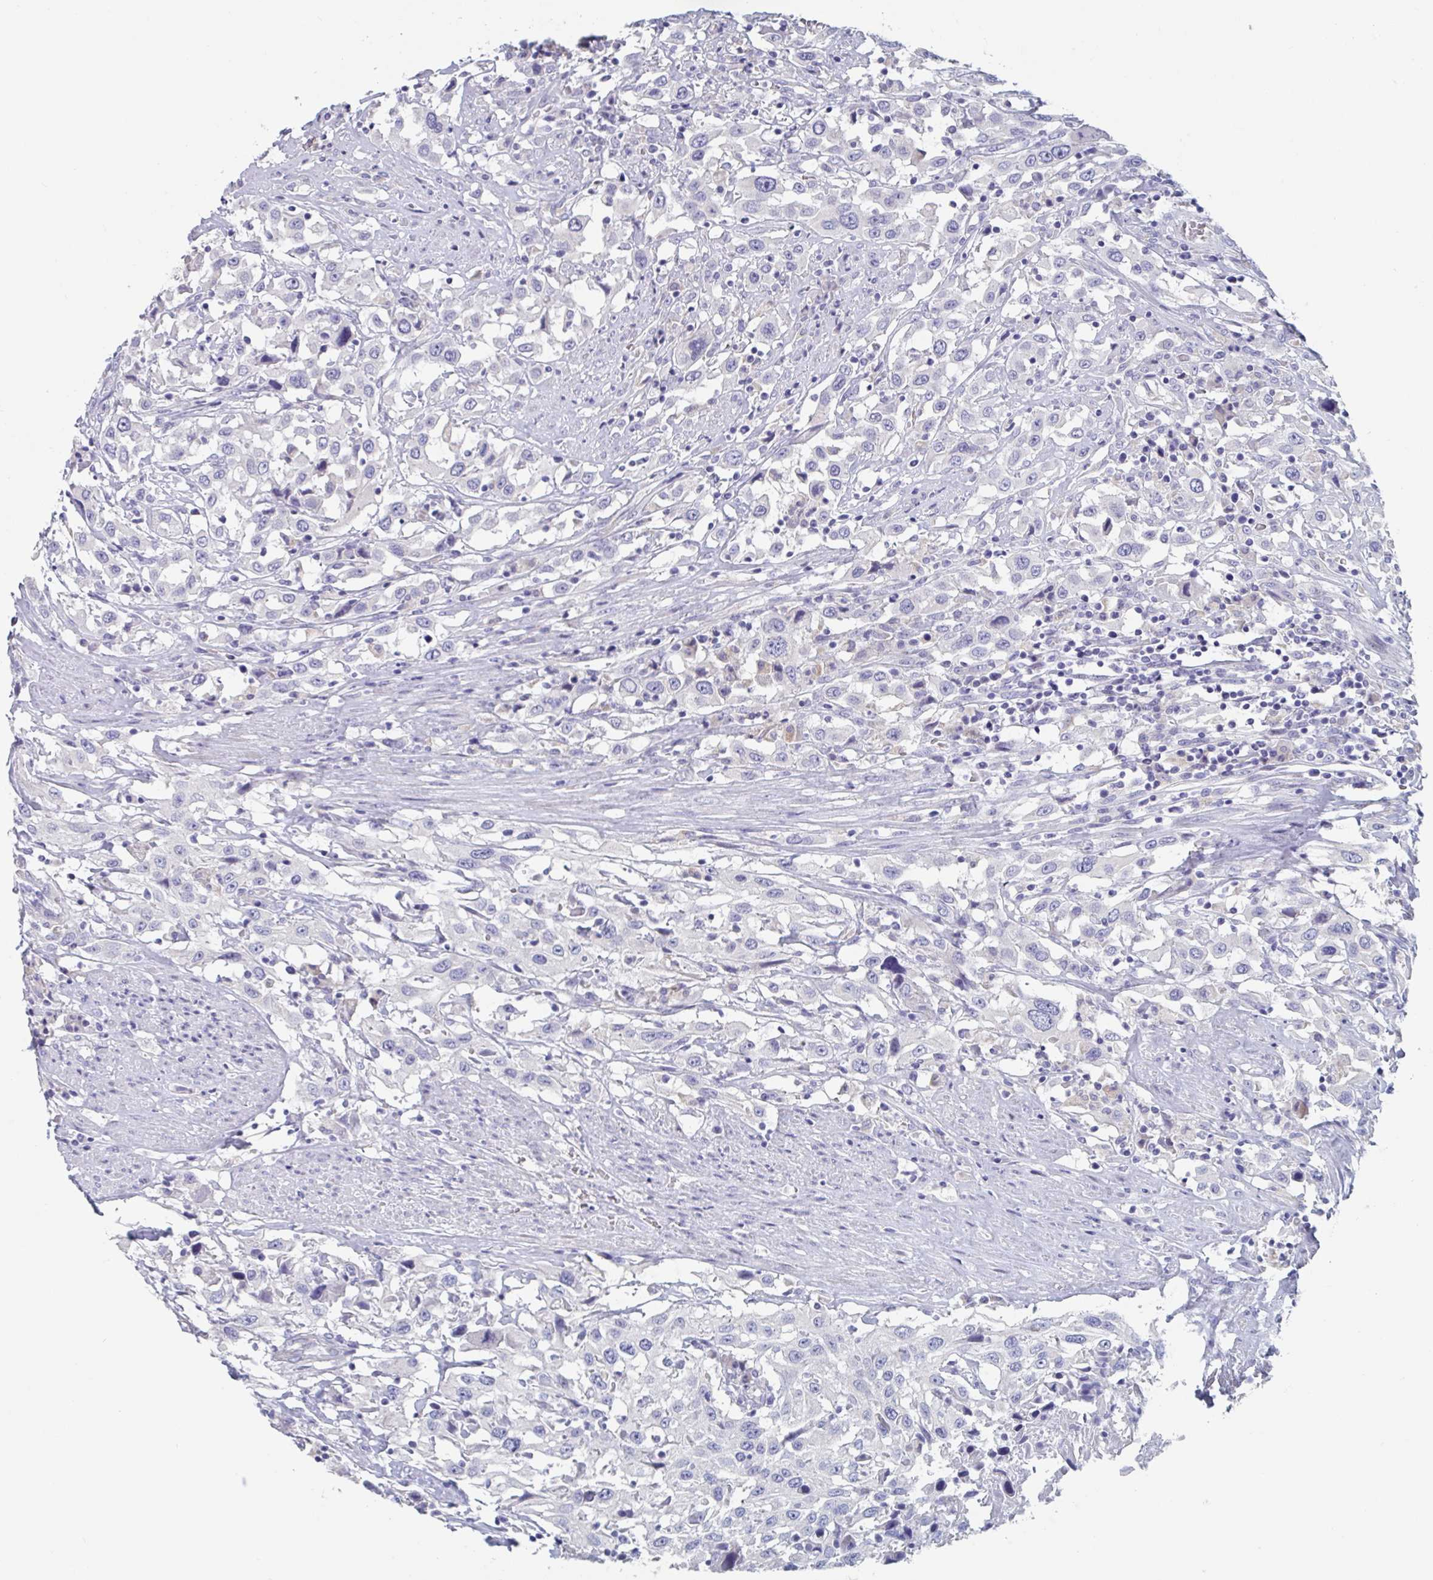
{"staining": {"intensity": "negative", "quantity": "none", "location": "none"}, "tissue": "urothelial cancer", "cell_type": "Tumor cells", "image_type": "cancer", "snomed": [{"axis": "morphology", "description": "Urothelial carcinoma, High grade"}, {"axis": "topography", "description": "Urinary bladder"}], "caption": "IHC histopathology image of neoplastic tissue: human high-grade urothelial carcinoma stained with DAB (3,3'-diaminobenzidine) exhibits no significant protein expression in tumor cells.", "gene": "ABHD16A", "patient": {"sex": "male", "age": 61}}